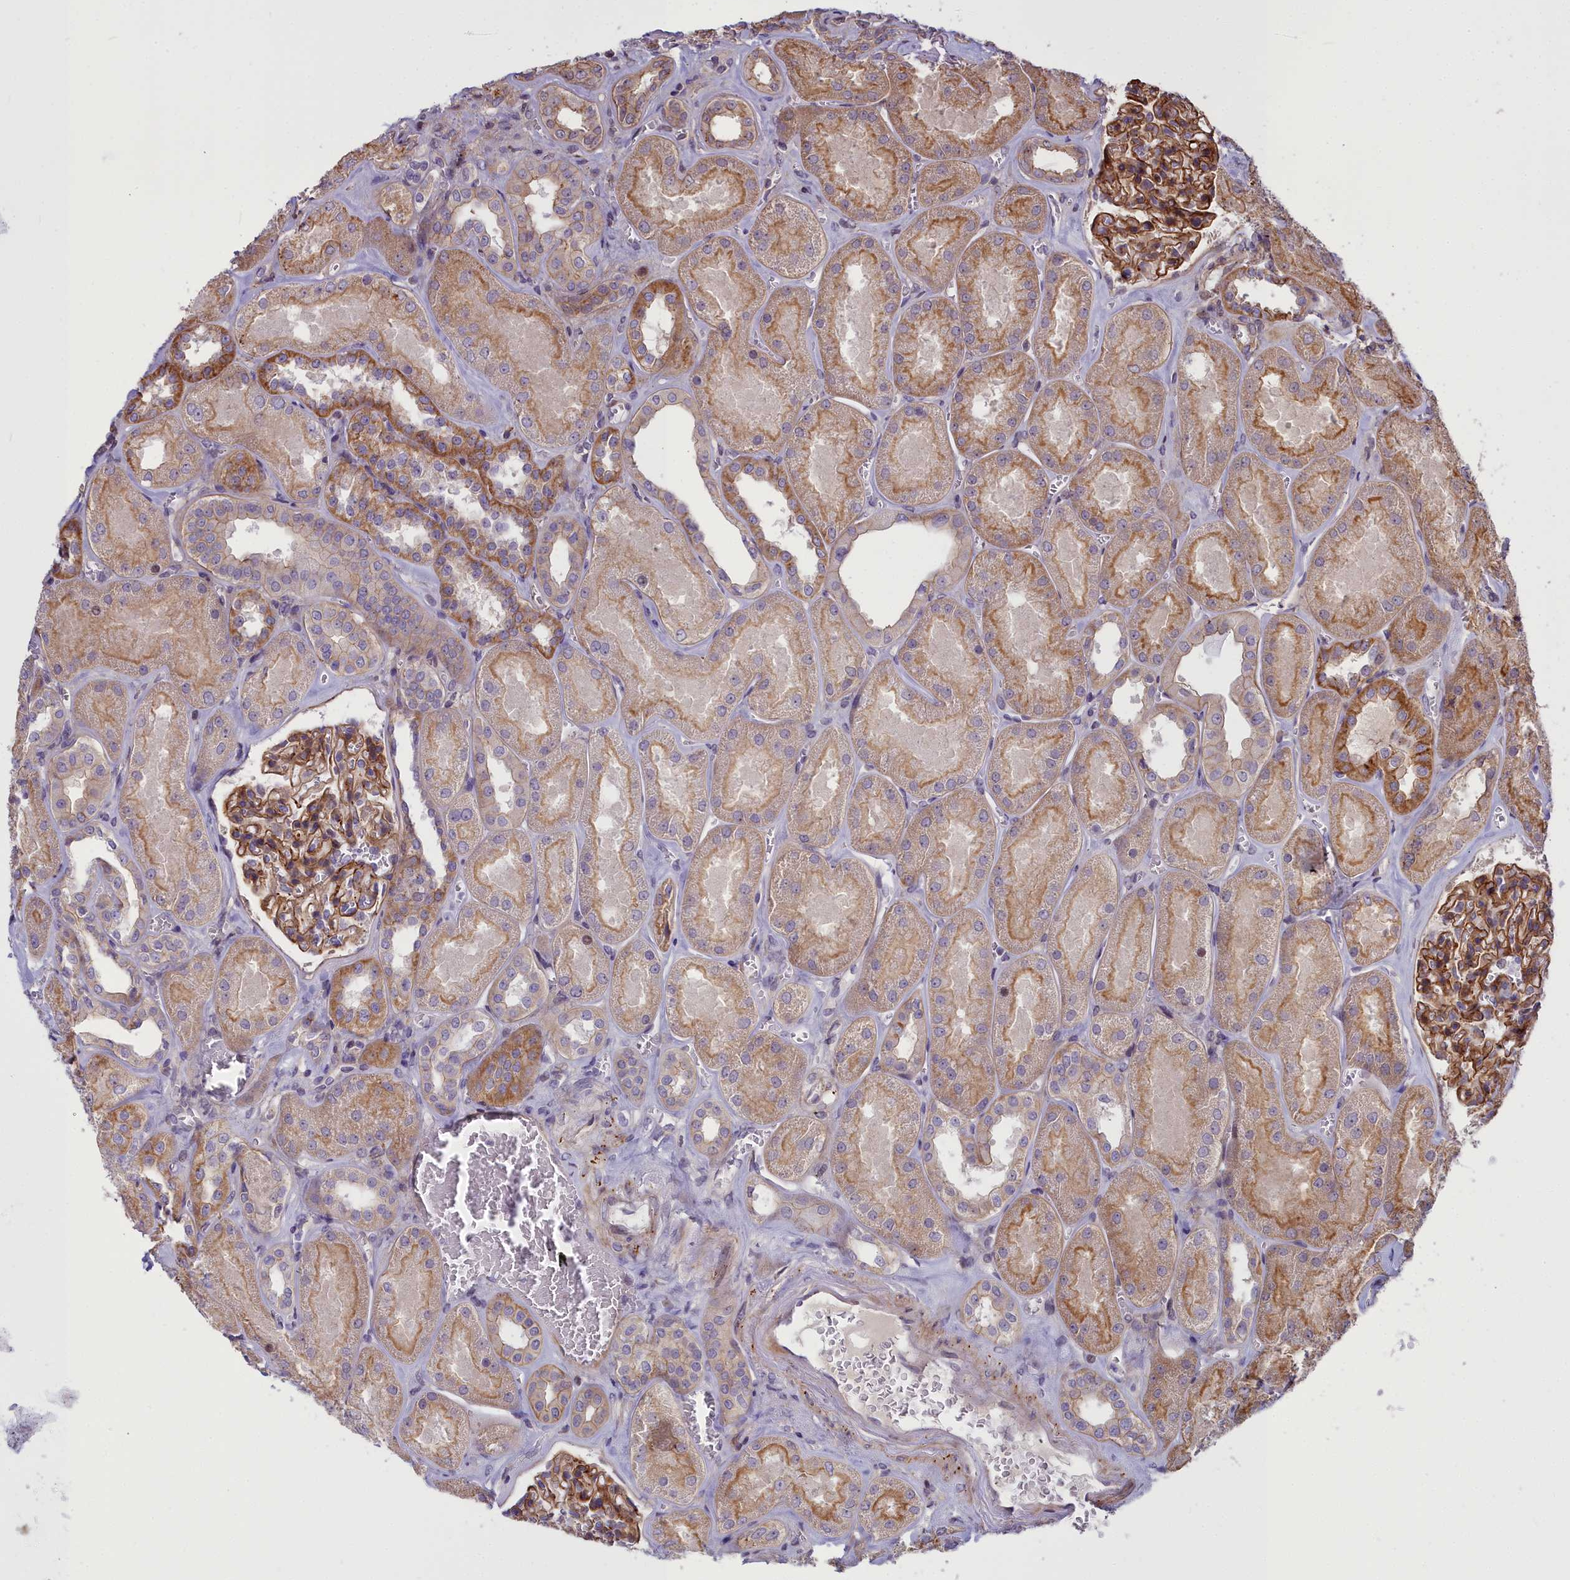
{"staining": {"intensity": "moderate", "quantity": ">75%", "location": "cytoplasmic/membranous,nuclear"}, "tissue": "kidney", "cell_type": "Cells in glomeruli", "image_type": "normal", "snomed": [{"axis": "morphology", "description": "Normal tissue, NOS"}, {"axis": "morphology", "description": "Adenocarcinoma, NOS"}, {"axis": "topography", "description": "Kidney"}], "caption": "Cells in glomeruli reveal moderate cytoplasmic/membranous,nuclear expression in approximately >75% of cells in unremarkable kidney.", "gene": "GLYATL3", "patient": {"sex": "female", "age": 68}}